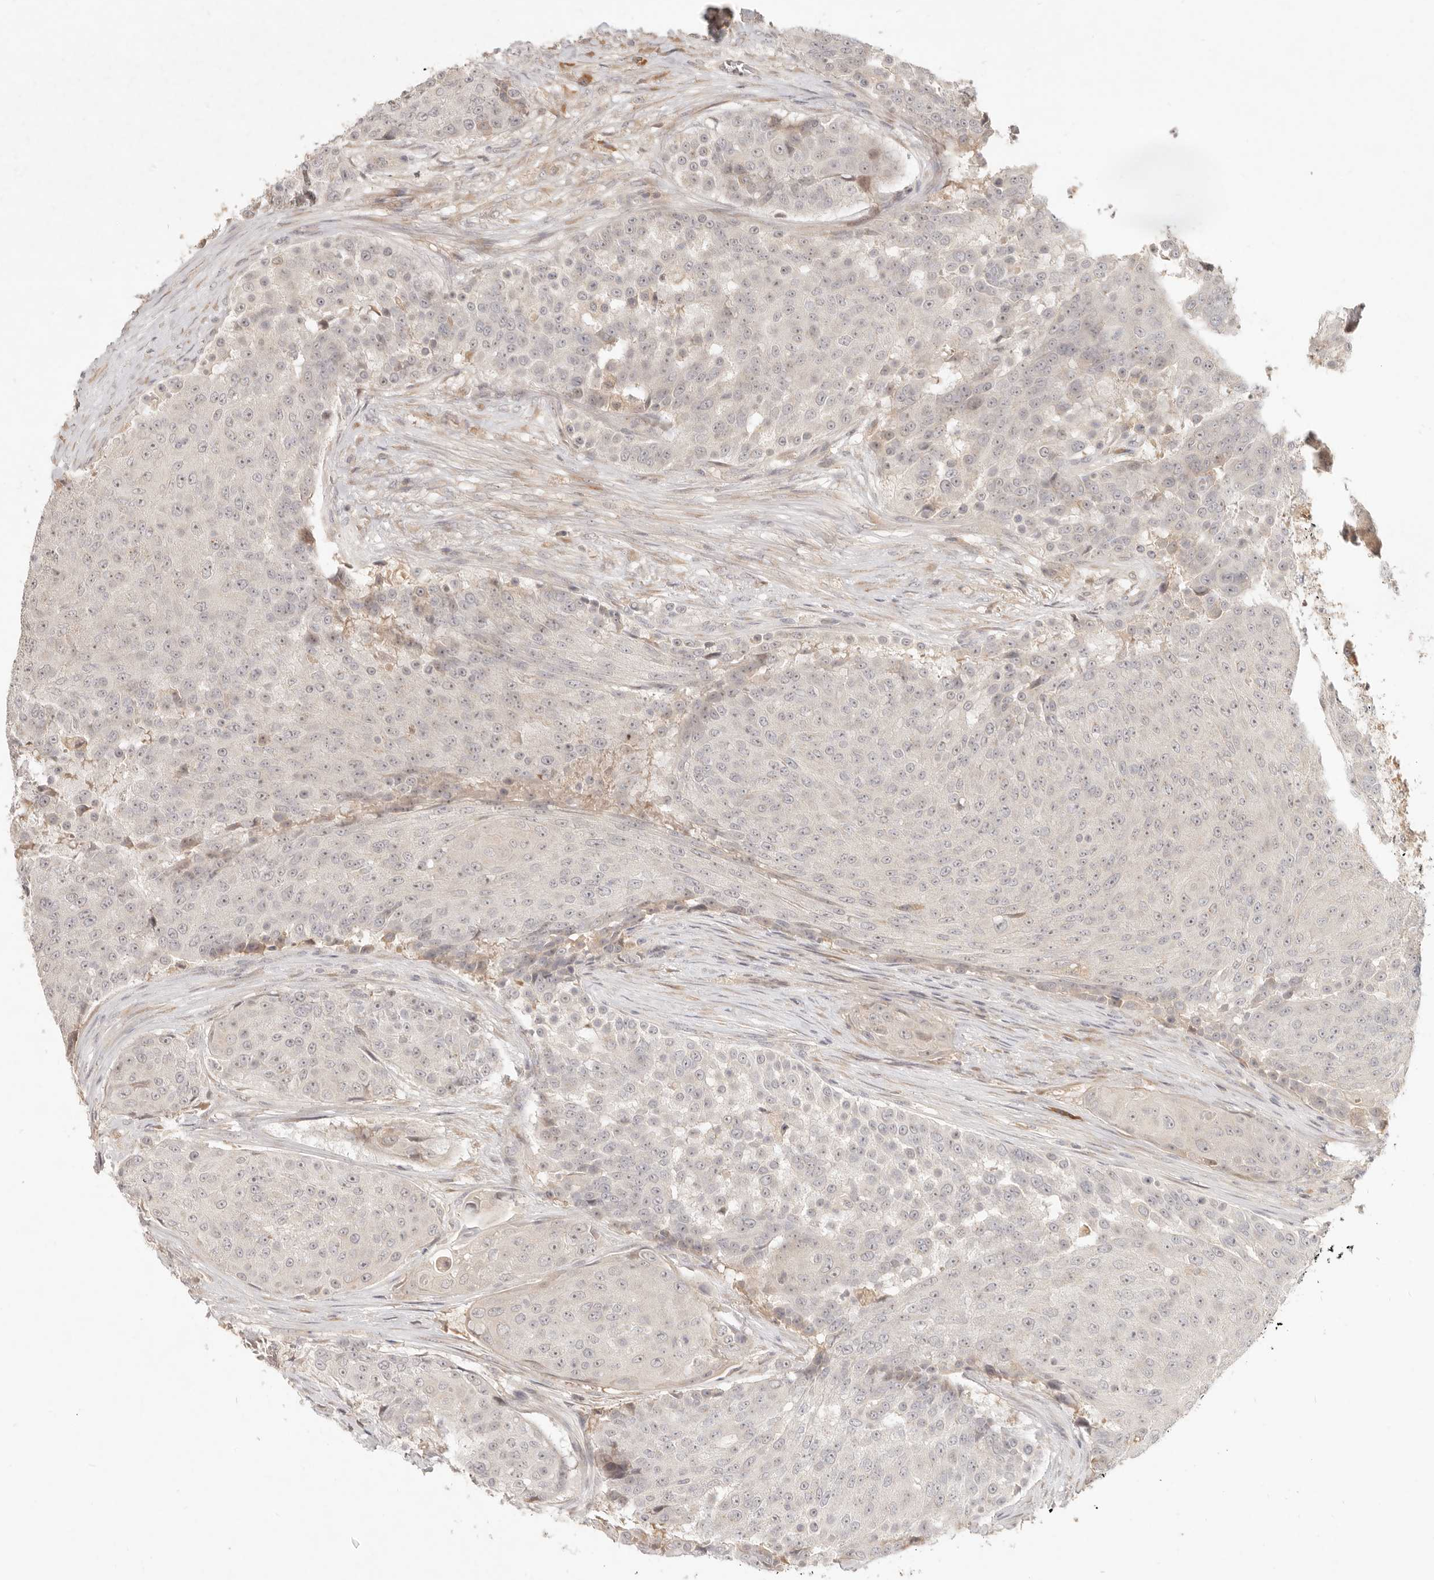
{"staining": {"intensity": "weak", "quantity": "<25%", "location": "cytoplasmic/membranous,nuclear"}, "tissue": "urothelial cancer", "cell_type": "Tumor cells", "image_type": "cancer", "snomed": [{"axis": "morphology", "description": "Urothelial carcinoma, High grade"}, {"axis": "topography", "description": "Urinary bladder"}], "caption": "Urothelial cancer was stained to show a protein in brown. There is no significant positivity in tumor cells. The staining is performed using DAB brown chromogen with nuclei counter-stained in using hematoxylin.", "gene": "UBXN11", "patient": {"sex": "female", "age": 63}}